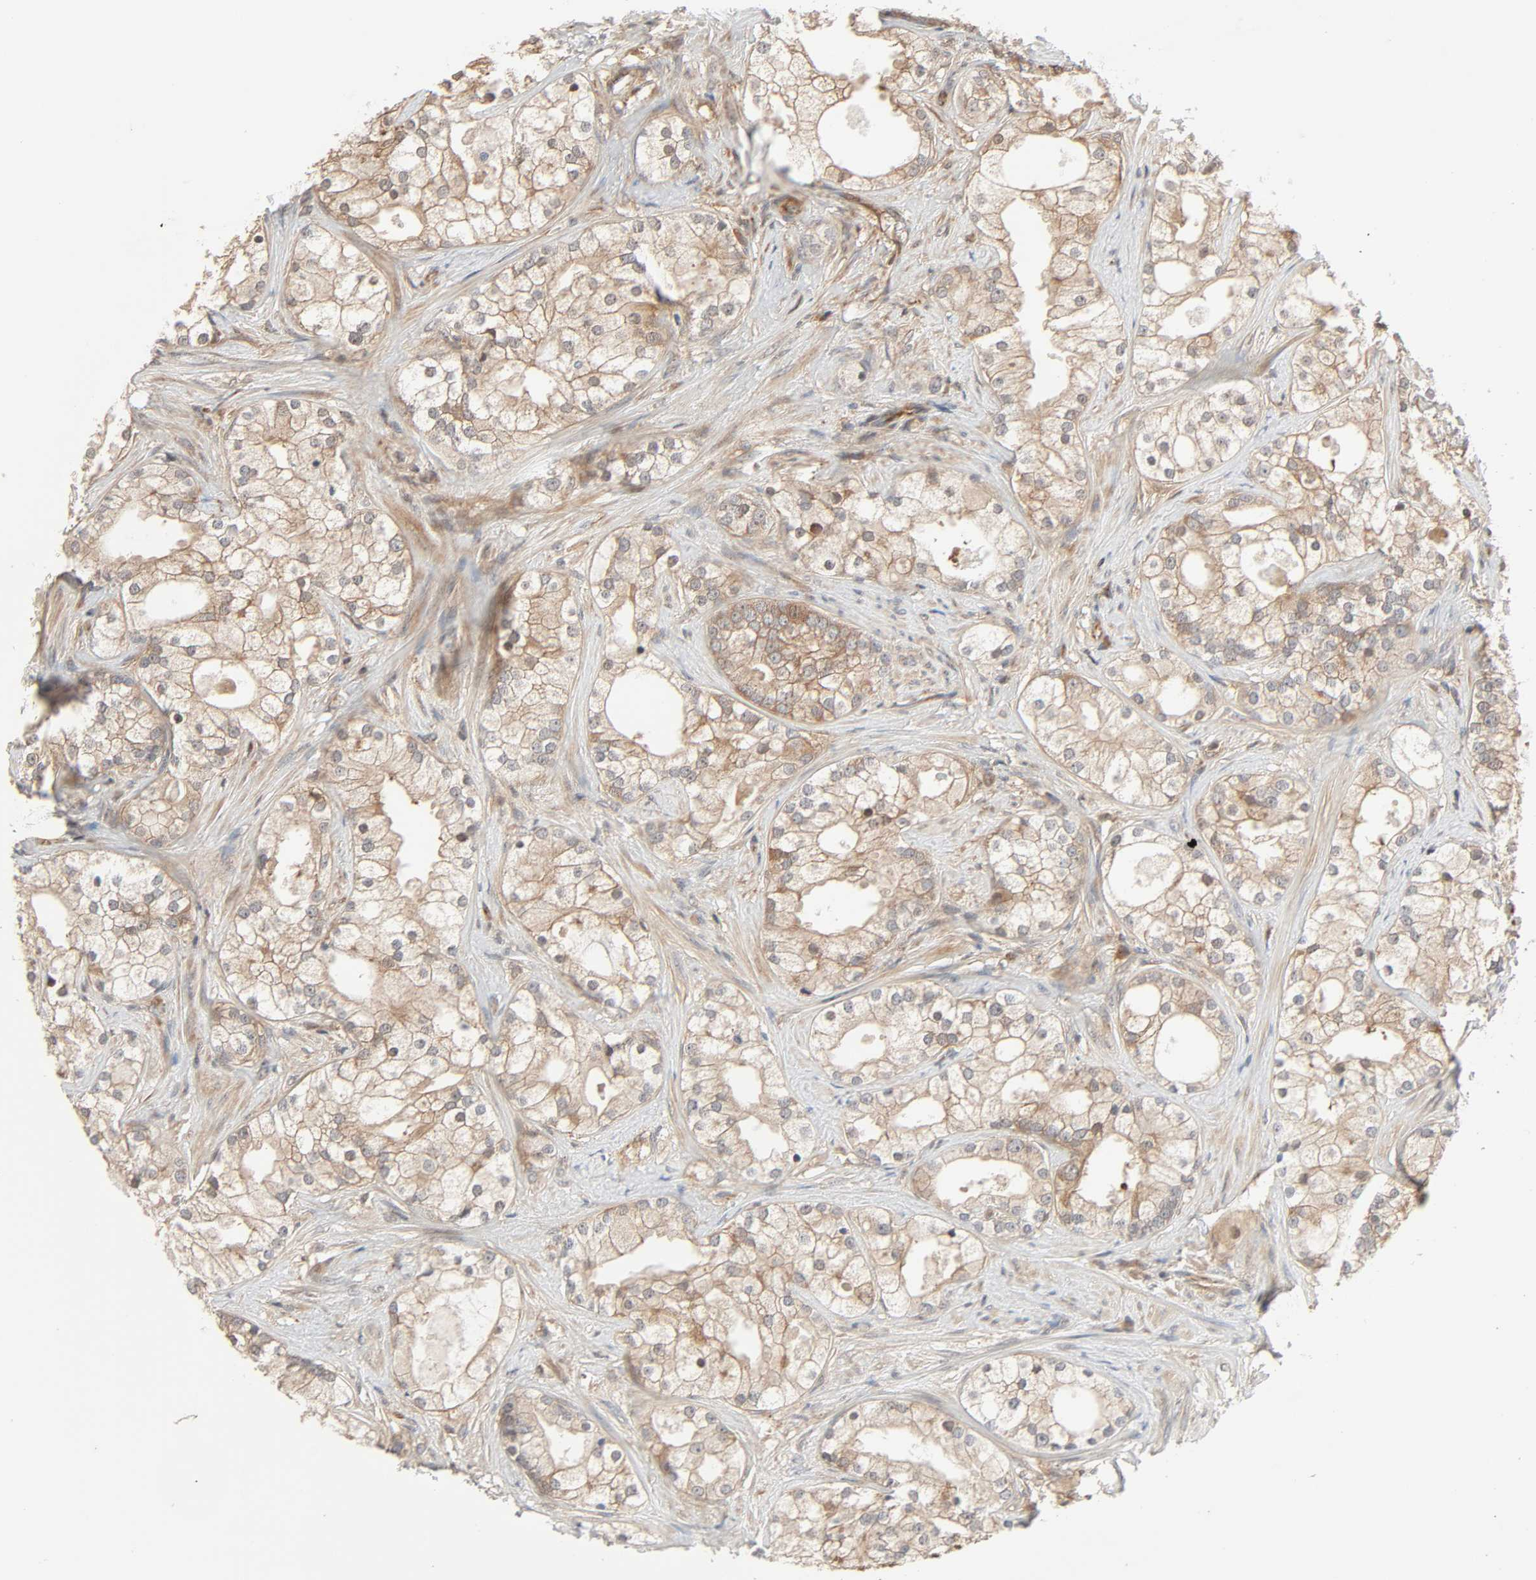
{"staining": {"intensity": "moderate", "quantity": ">75%", "location": "cytoplasmic/membranous"}, "tissue": "prostate cancer", "cell_type": "Tumor cells", "image_type": "cancer", "snomed": [{"axis": "morphology", "description": "Adenocarcinoma, Low grade"}, {"axis": "topography", "description": "Prostate"}], "caption": "A brown stain labels moderate cytoplasmic/membranous positivity of a protein in human prostate cancer (low-grade adenocarcinoma) tumor cells. (Stains: DAB in brown, nuclei in blue, Microscopy: brightfield microscopy at high magnification).", "gene": "PPP2R1B", "patient": {"sex": "male", "age": 58}}